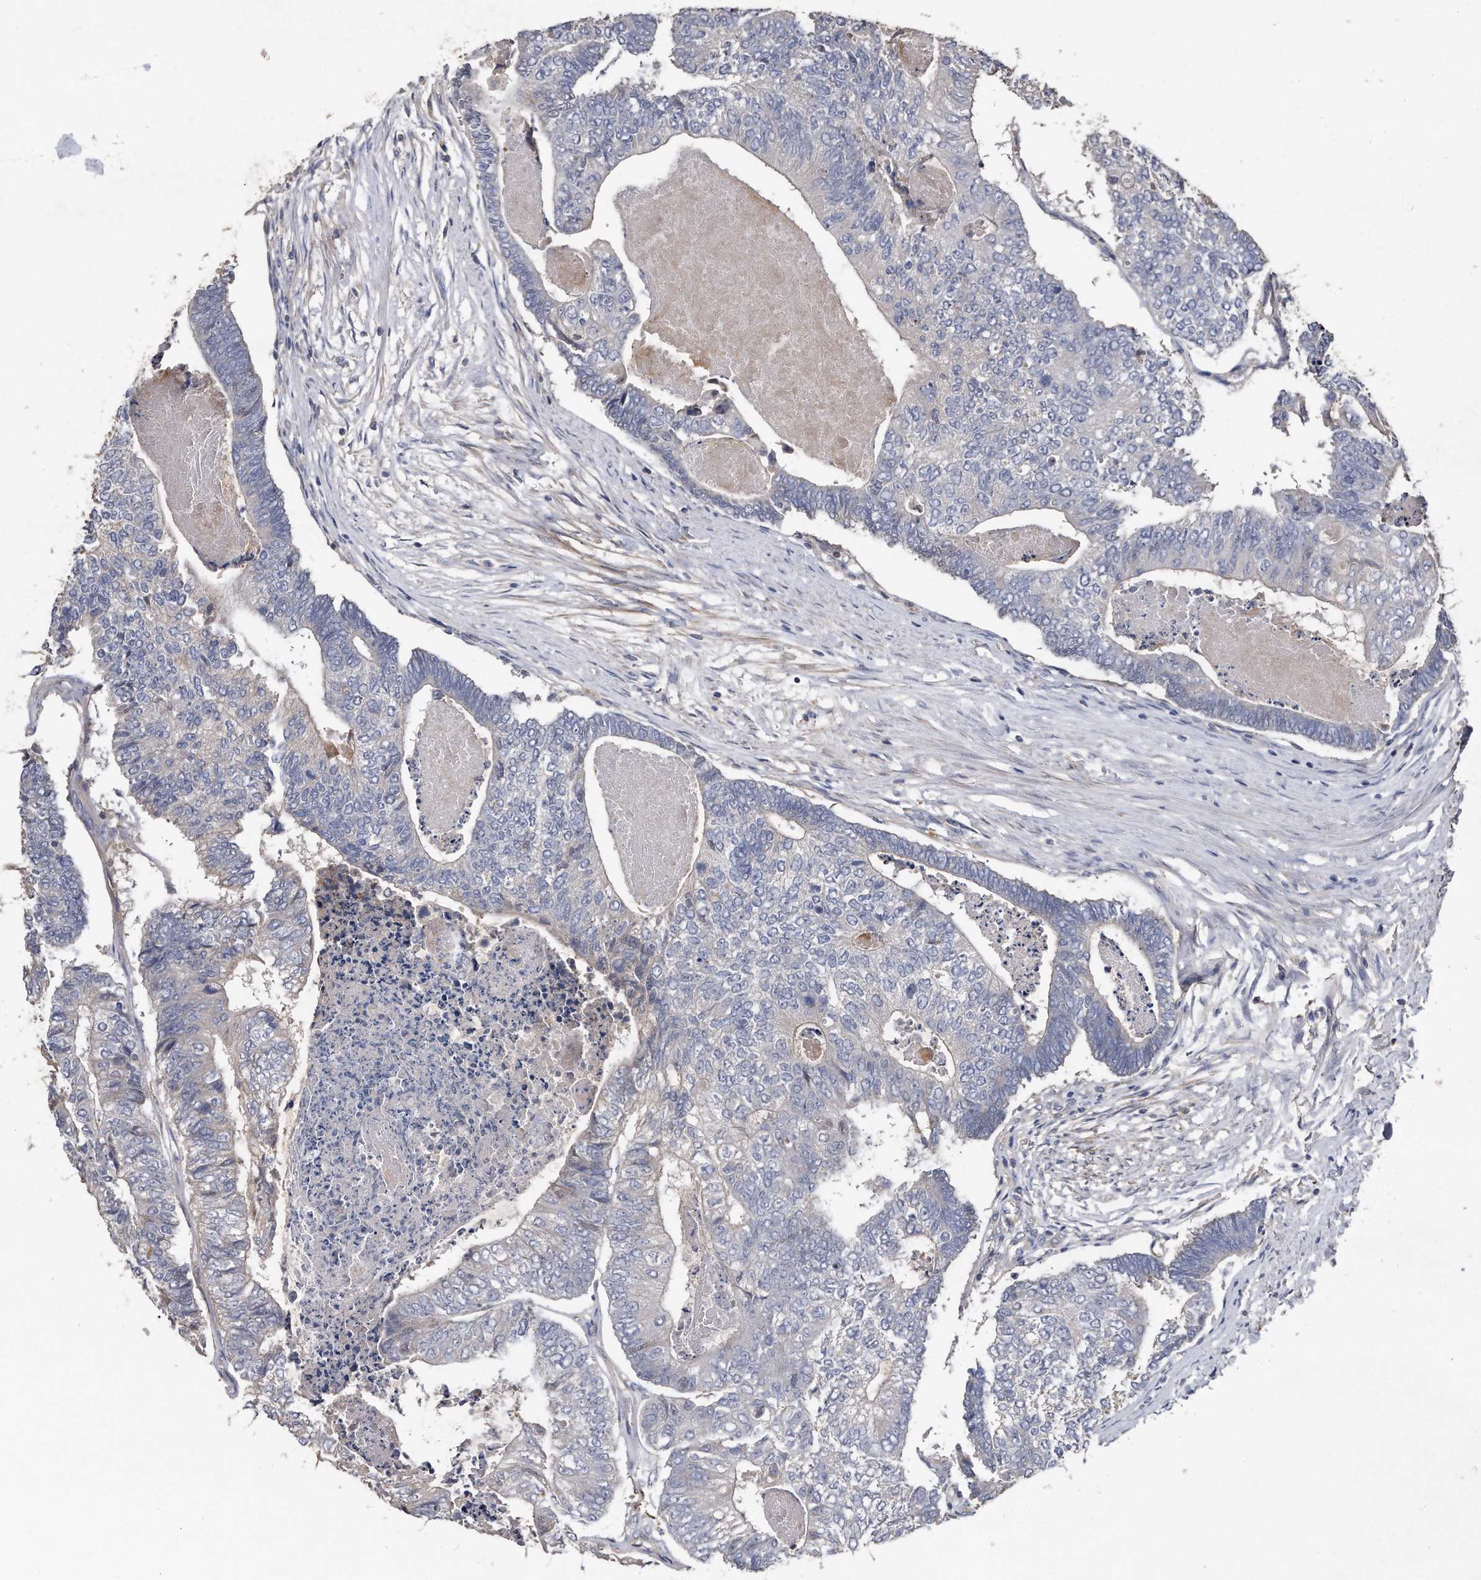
{"staining": {"intensity": "negative", "quantity": "none", "location": "none"}, "tissue": "colorectal cancer", "cell_type": "Tumor cells", "image_type": "cancer", "snomed": [{"axis": "morphology", "description": "Adenocarcinoma, NOS"}, {"axis": "topography", "description": "Colon"}], "caption": "An IHC micrograph of colorectal cancer (adenocarcinoma) is shown. There is no staining in tumor cells of colorectal cancer (adenocarcinoma).", "gene": "KCND3", "patient": {"sex": "female", "age": 67}}